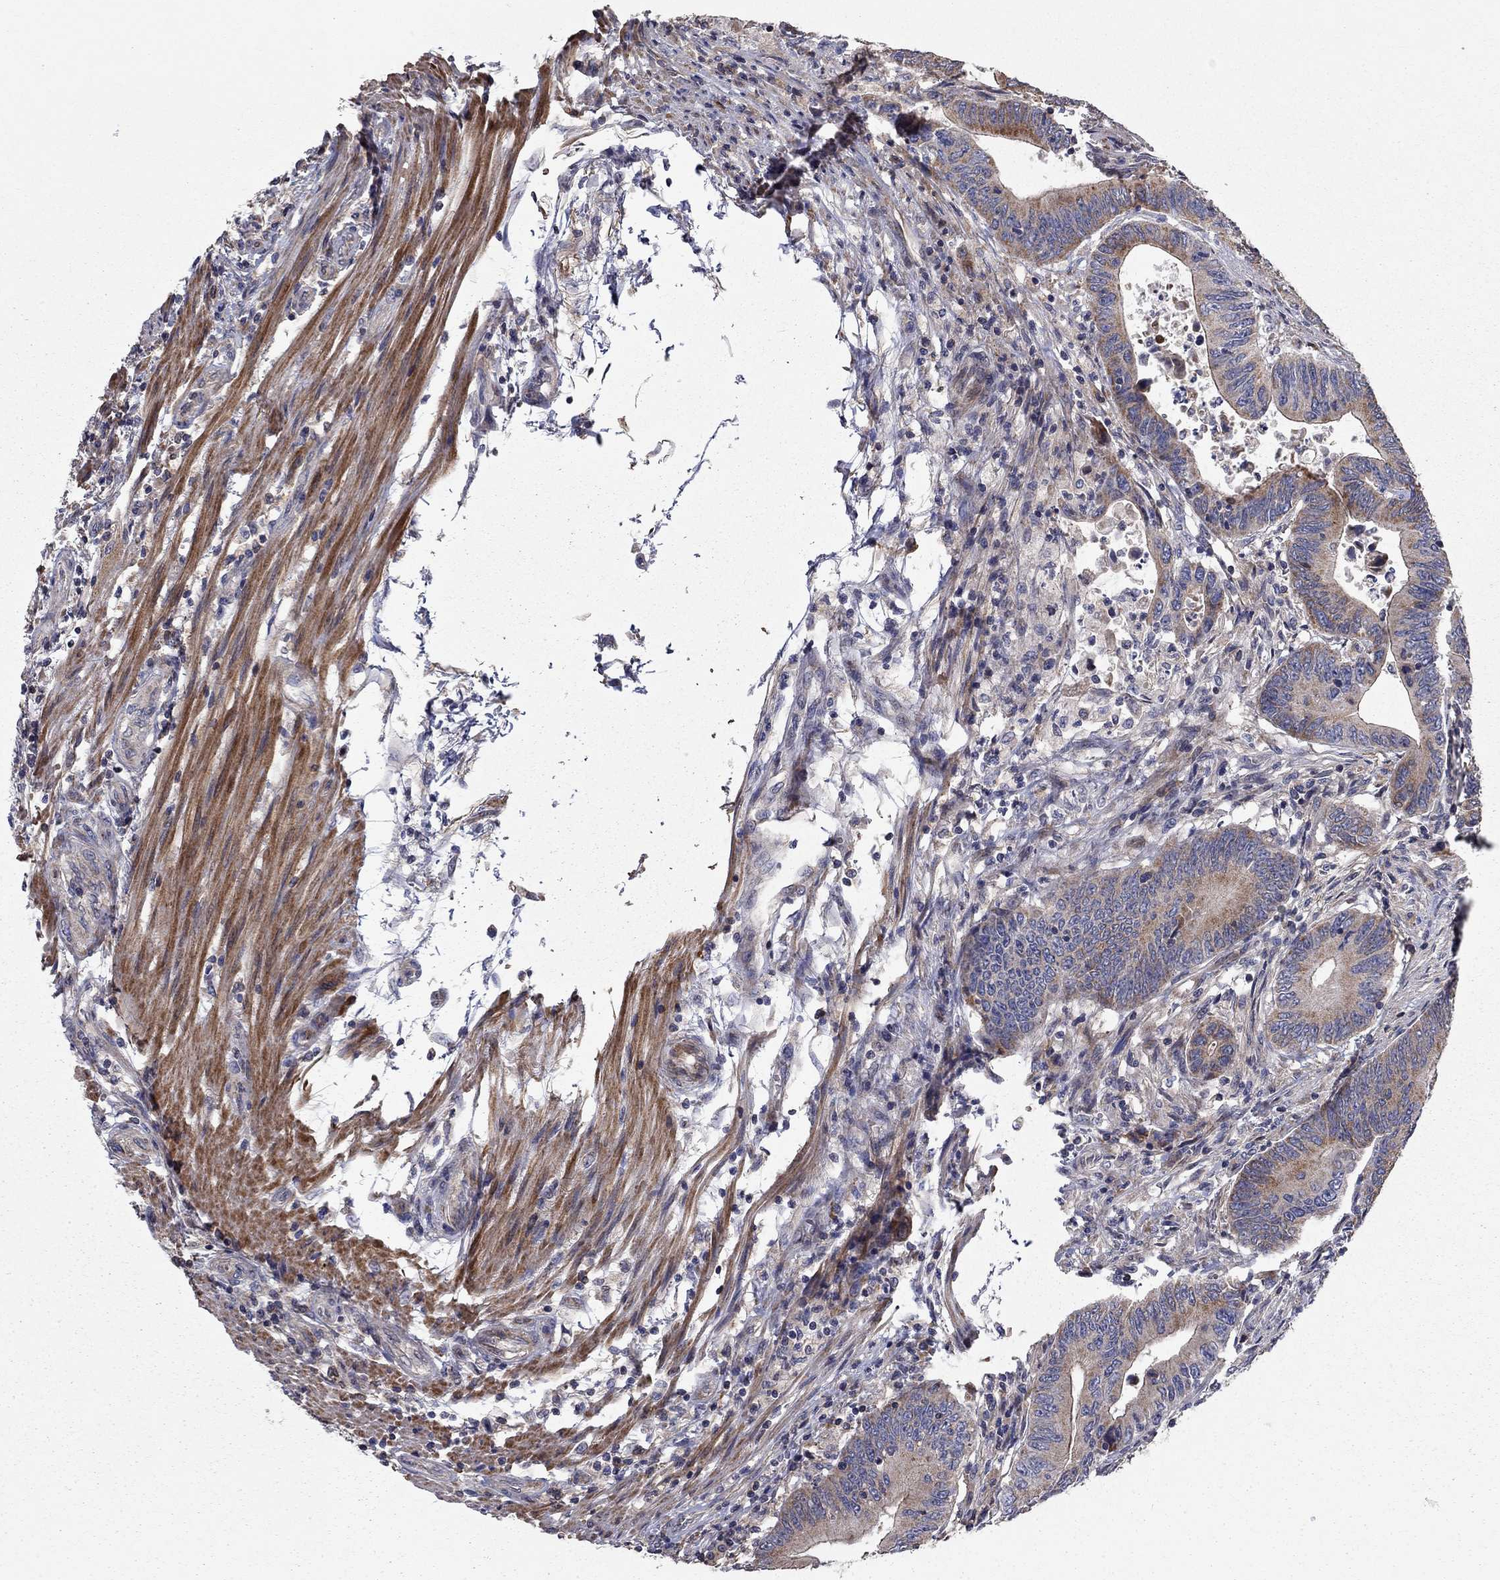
{"staining": {"intensity": "moderate", "quantity": "25%-75%", "location": "cytoplasmic/membranous"}, "tissue": "colorectal cancer", "cell_type": "Tumor cells", "image_type": "cancer", "snomed": [{"axis": "morphology", "description": "Adenocarcinoma, NOS"}, {"axis": "topography", "description": "Colon"}], "caption": "IHC histopathology image of neoplastic tissue: human adenocarcinoma (colorectal) stained using immunohistochemistry (IHC) demonstrates medium levels of moderate protein expression localized specifically in the cytoplasmic/membranous of tumor cells, appearing as a cytoplasmic/membranous brown color.", "gene": "KANSL1L", "patient": {"sex": "female", "age": 90}}